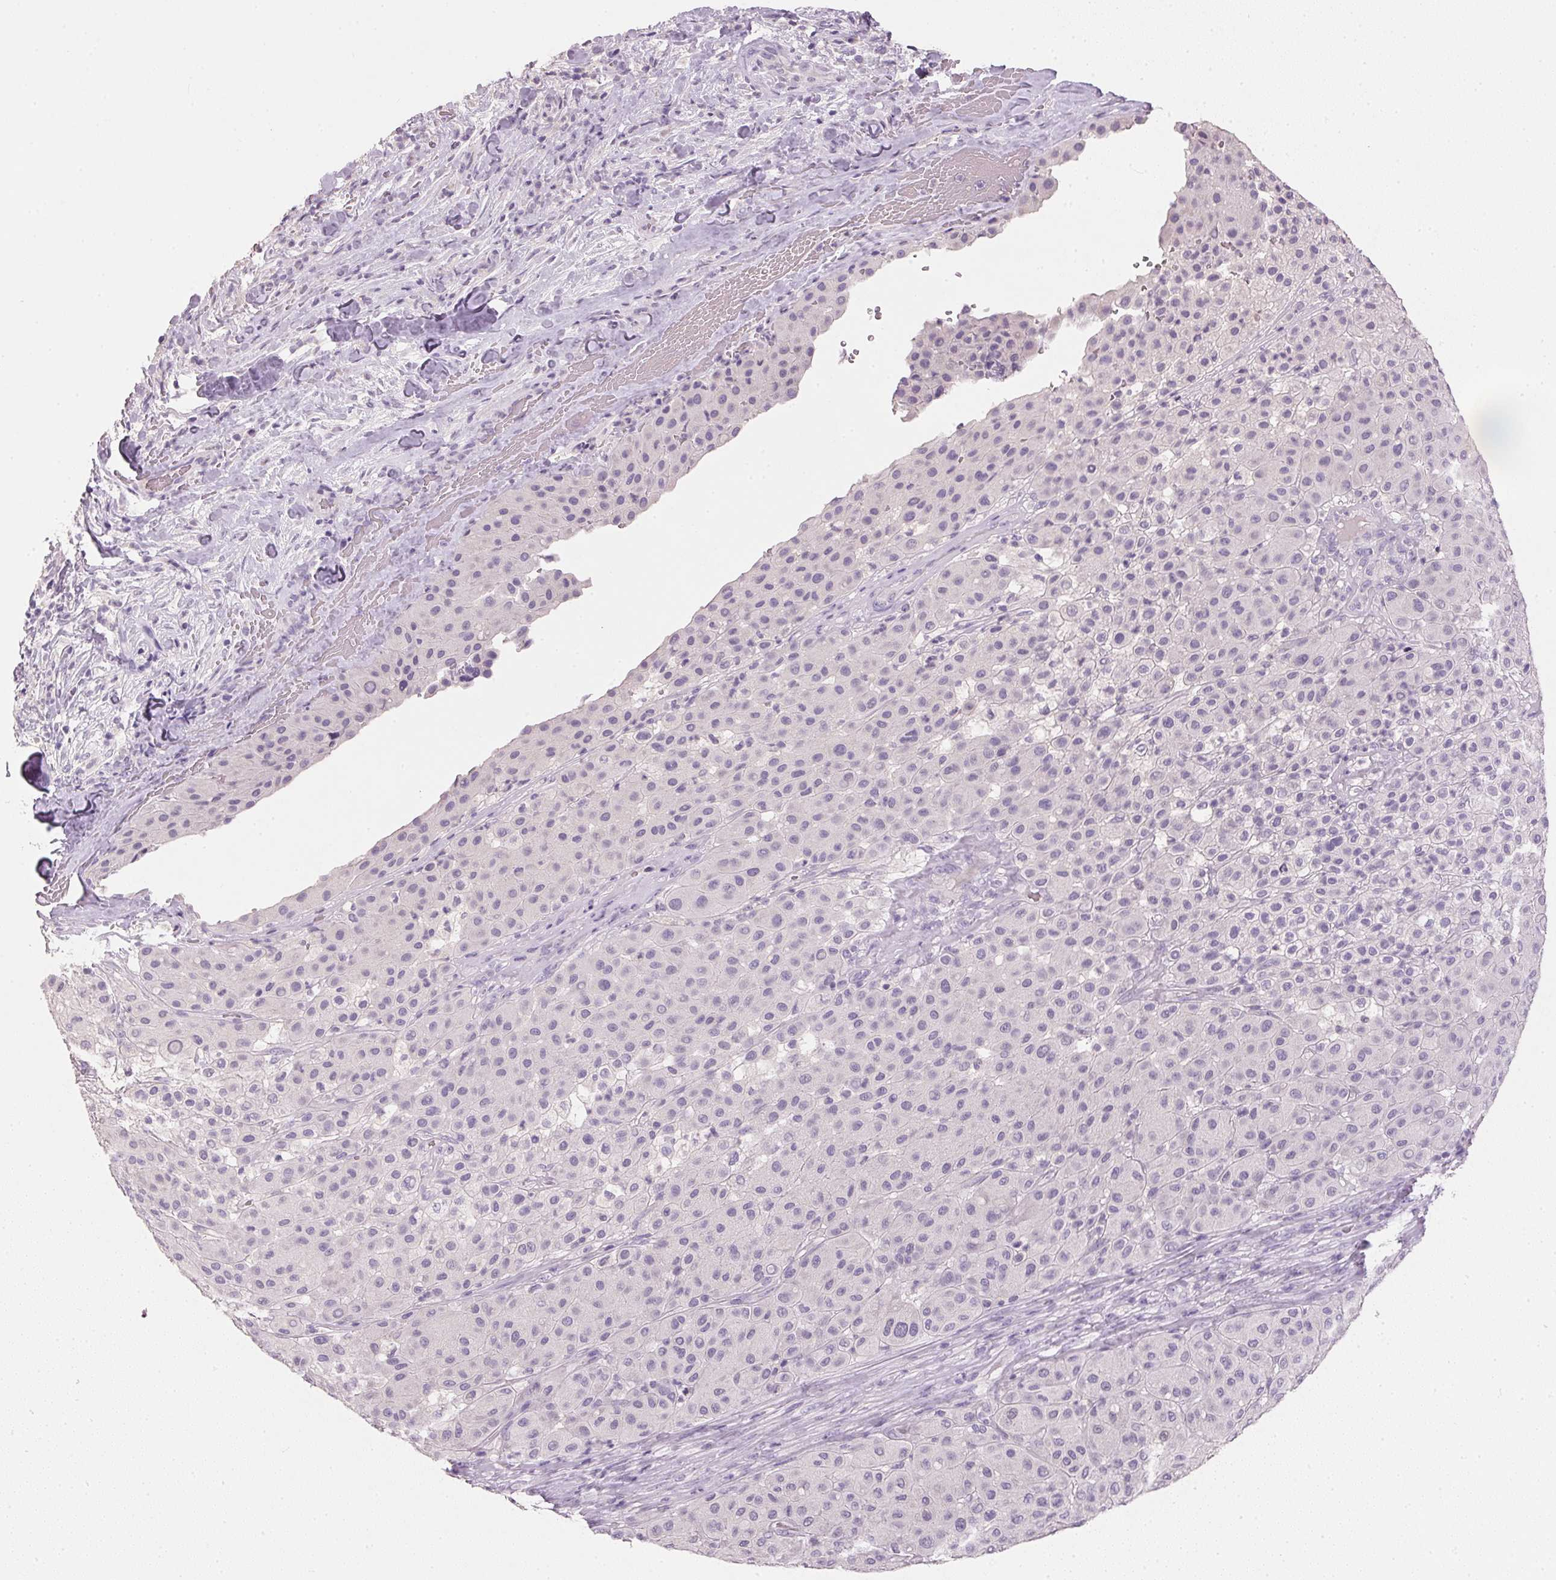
{"staining": {"intensity": "negative", "quantity": "none", "location": "none"}, "tissue": "melanoma", "cell_type": "Tumor cells", "image_type": "cancer", "snomed": [{"axis": "morphology", "description": "Malignant melanoma, Metastatic site"}, {"axis": "topography", "description": "Smooth muscle"}], "caption": "Tumor cells show no significant expression in melanoma.", "gene": "HSD17B1", "patient": {"sex": "male", "age": 41}}